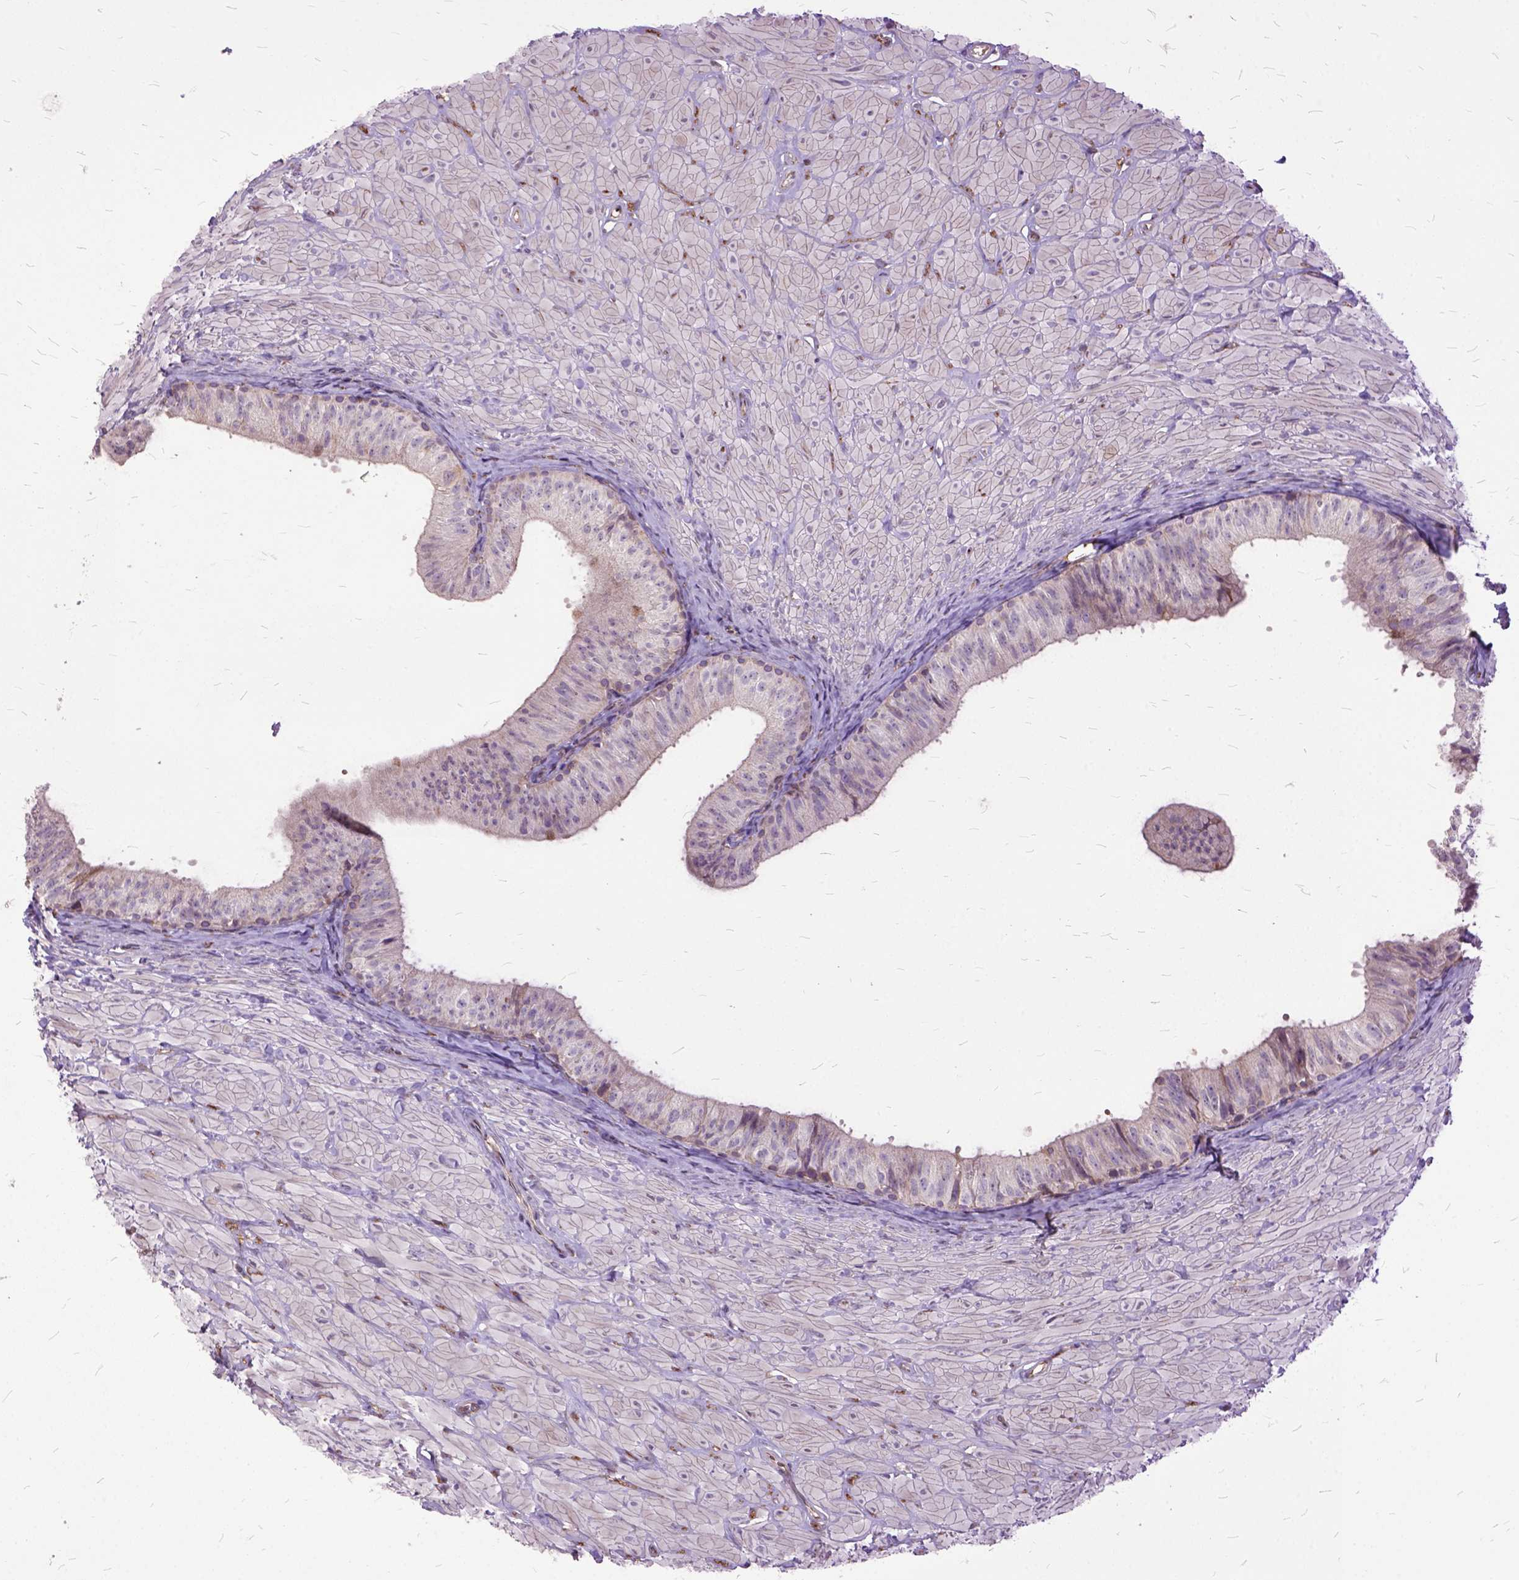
{"staining": {"intensity": "negative", "quantity": "none", "location": "none"}, "tissue": "epididymis", "cell_type": "Glandular cells", "image_type": "normal", "snomed": [{"axis": "morphology", "description": "Normal tissue, NOS"}, {"axis": "topography", "description": "Epididymis"}, {"axis": "topography", "description": "Vas deferens"}], "caption": "IHC histopathology image of benign human epididymis stained for a protein (brown), which displays no positivity in glandular cells. (DAB (3,3'-diaminobenzidine) immunohistochemistry visualized using brightfield microscopy, high magnification).", "gene": "AREG", "patient": {"sex": "male", "age": 23}}